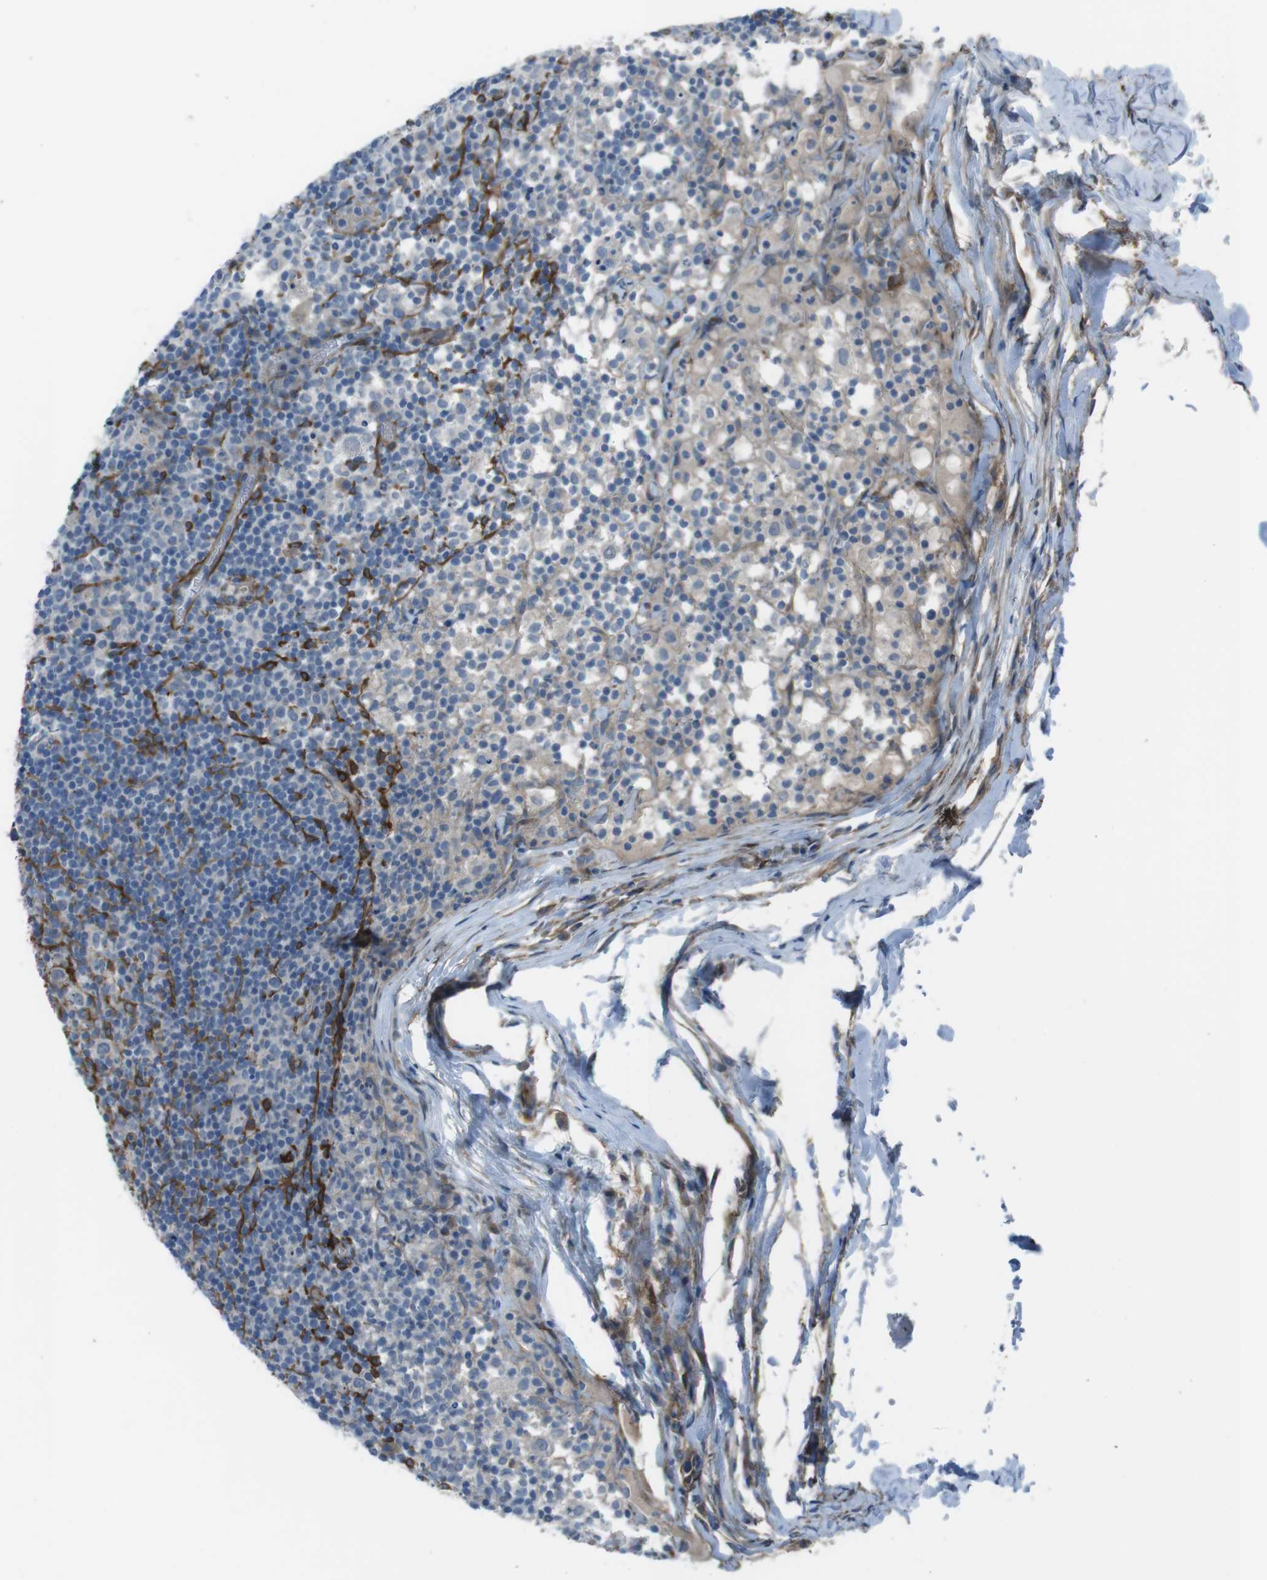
{"staining": {"intensity": "moderate", "quantity": "<25%", "location": "cytoplasmic/membranous"}, "tissue": "lymph node", "cell_type": "Germinal center cells", "image_type": "normal", "snomed": [{"axis": "morphology", "description": "Normal tissue, NOS"}, {"axis": "morphology", "description": "Inflammation, NOS"}, {"axis": "topography", "description": "Lymph node"}], "caption": "This is a photomicrograph of IHC staining of normal lymph node, which shows moderate positivity in the cytoplasmic/membranous of germinal center cells.", "gene": "ANK2", "patient": {"sex": "male", "age": 55}}